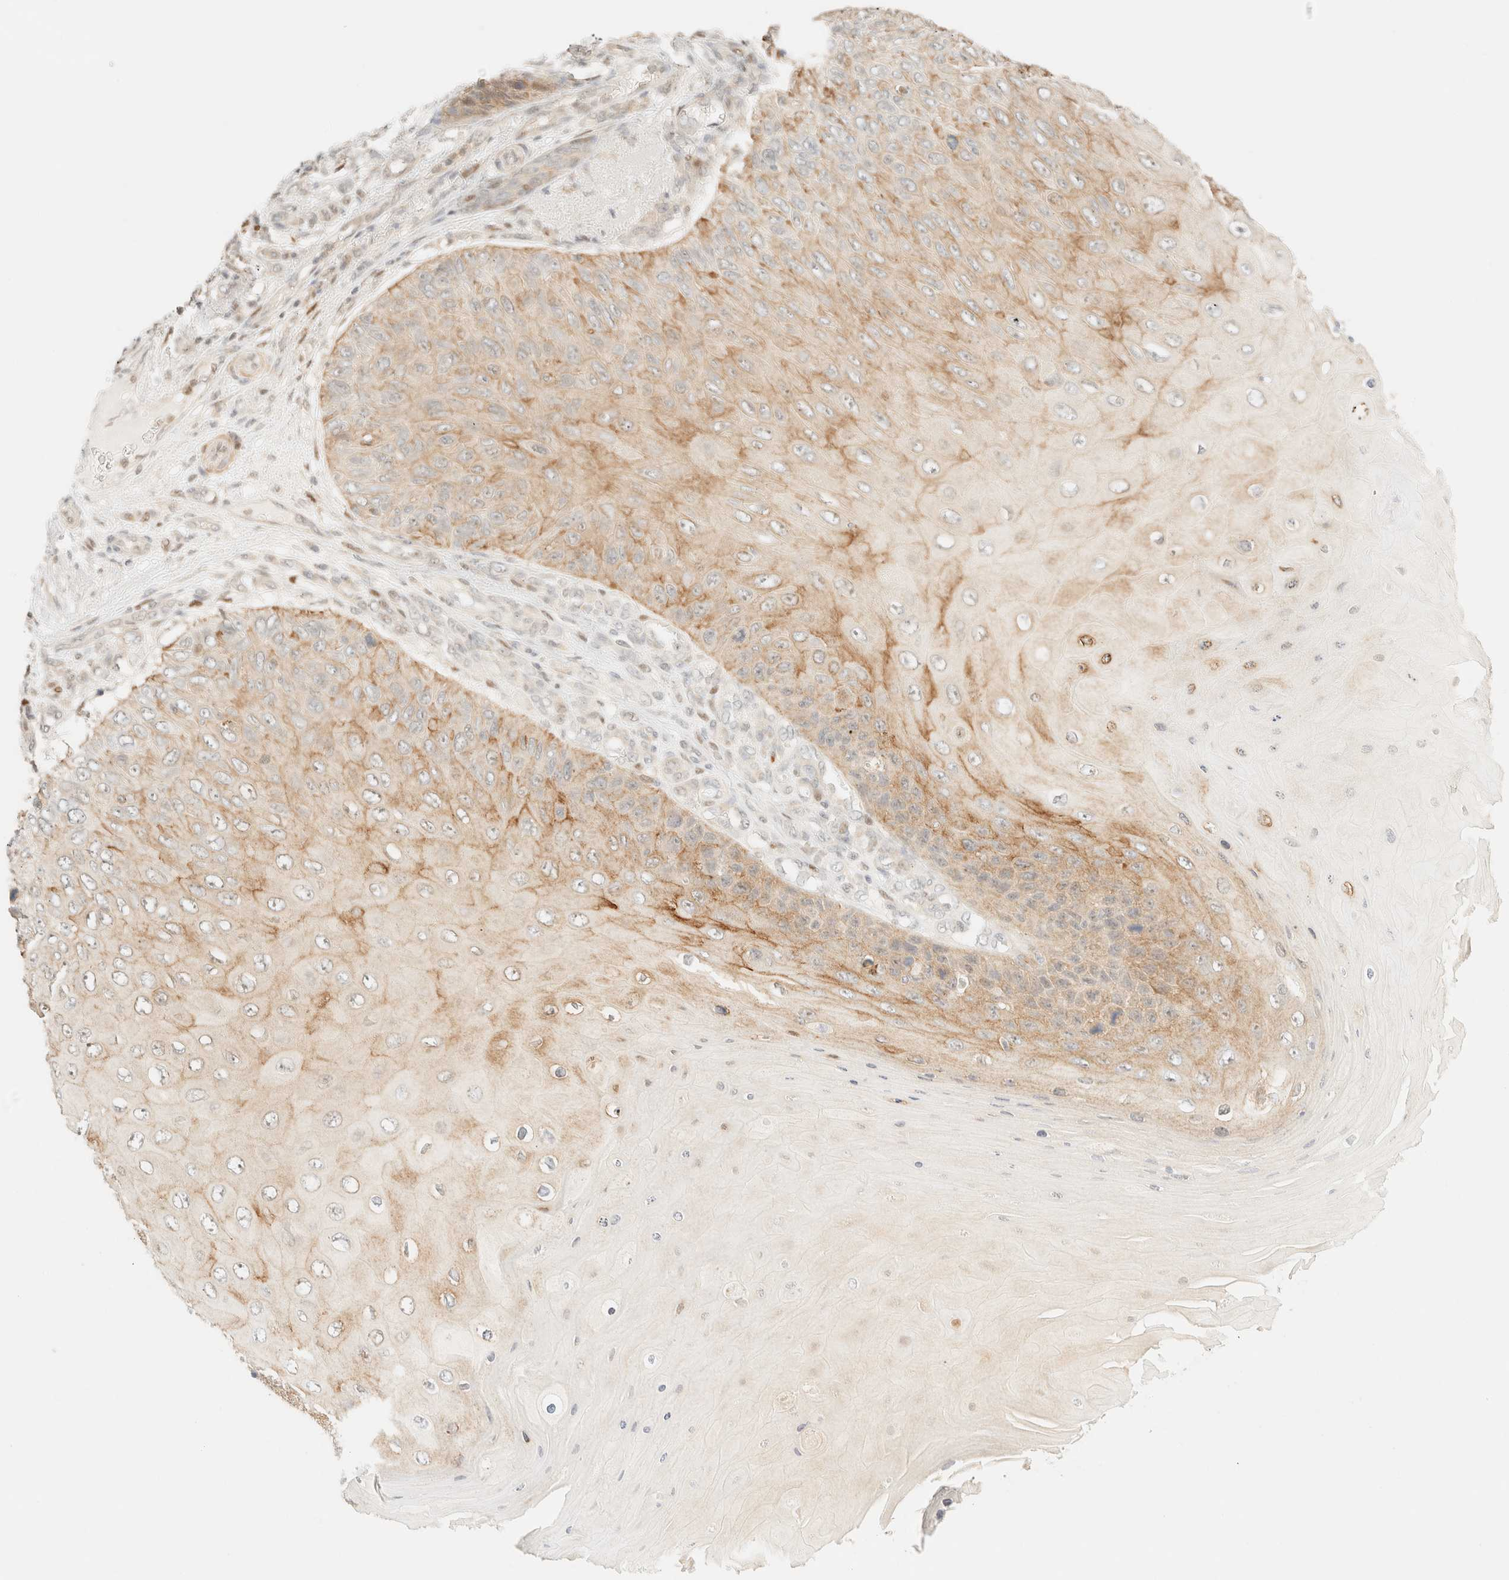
{"staining": {"intensity": "moderate", "quantity": "<25%", "location": "cytoplasmic/membranous"}, "tissue": "skin cancer", "cell_type": "Tumor cells", "image_type": "cancer", "snomed": [{"axis": "morphology", "description": "Squamous cell carcinoma, NOS"}, {"axis": "topography", "description": "Skin"}], "caption": "A photomicrograph of squamous cell carcinoma (skin) stained for a protein shows moderate cytoplasmic/membranous brown staining in tumor cells. Ihc stains the protein of interest in brown and the nuclei are stained blue.", "gene": "TSR1", "patient": {"sex": "female", "age": 88}}